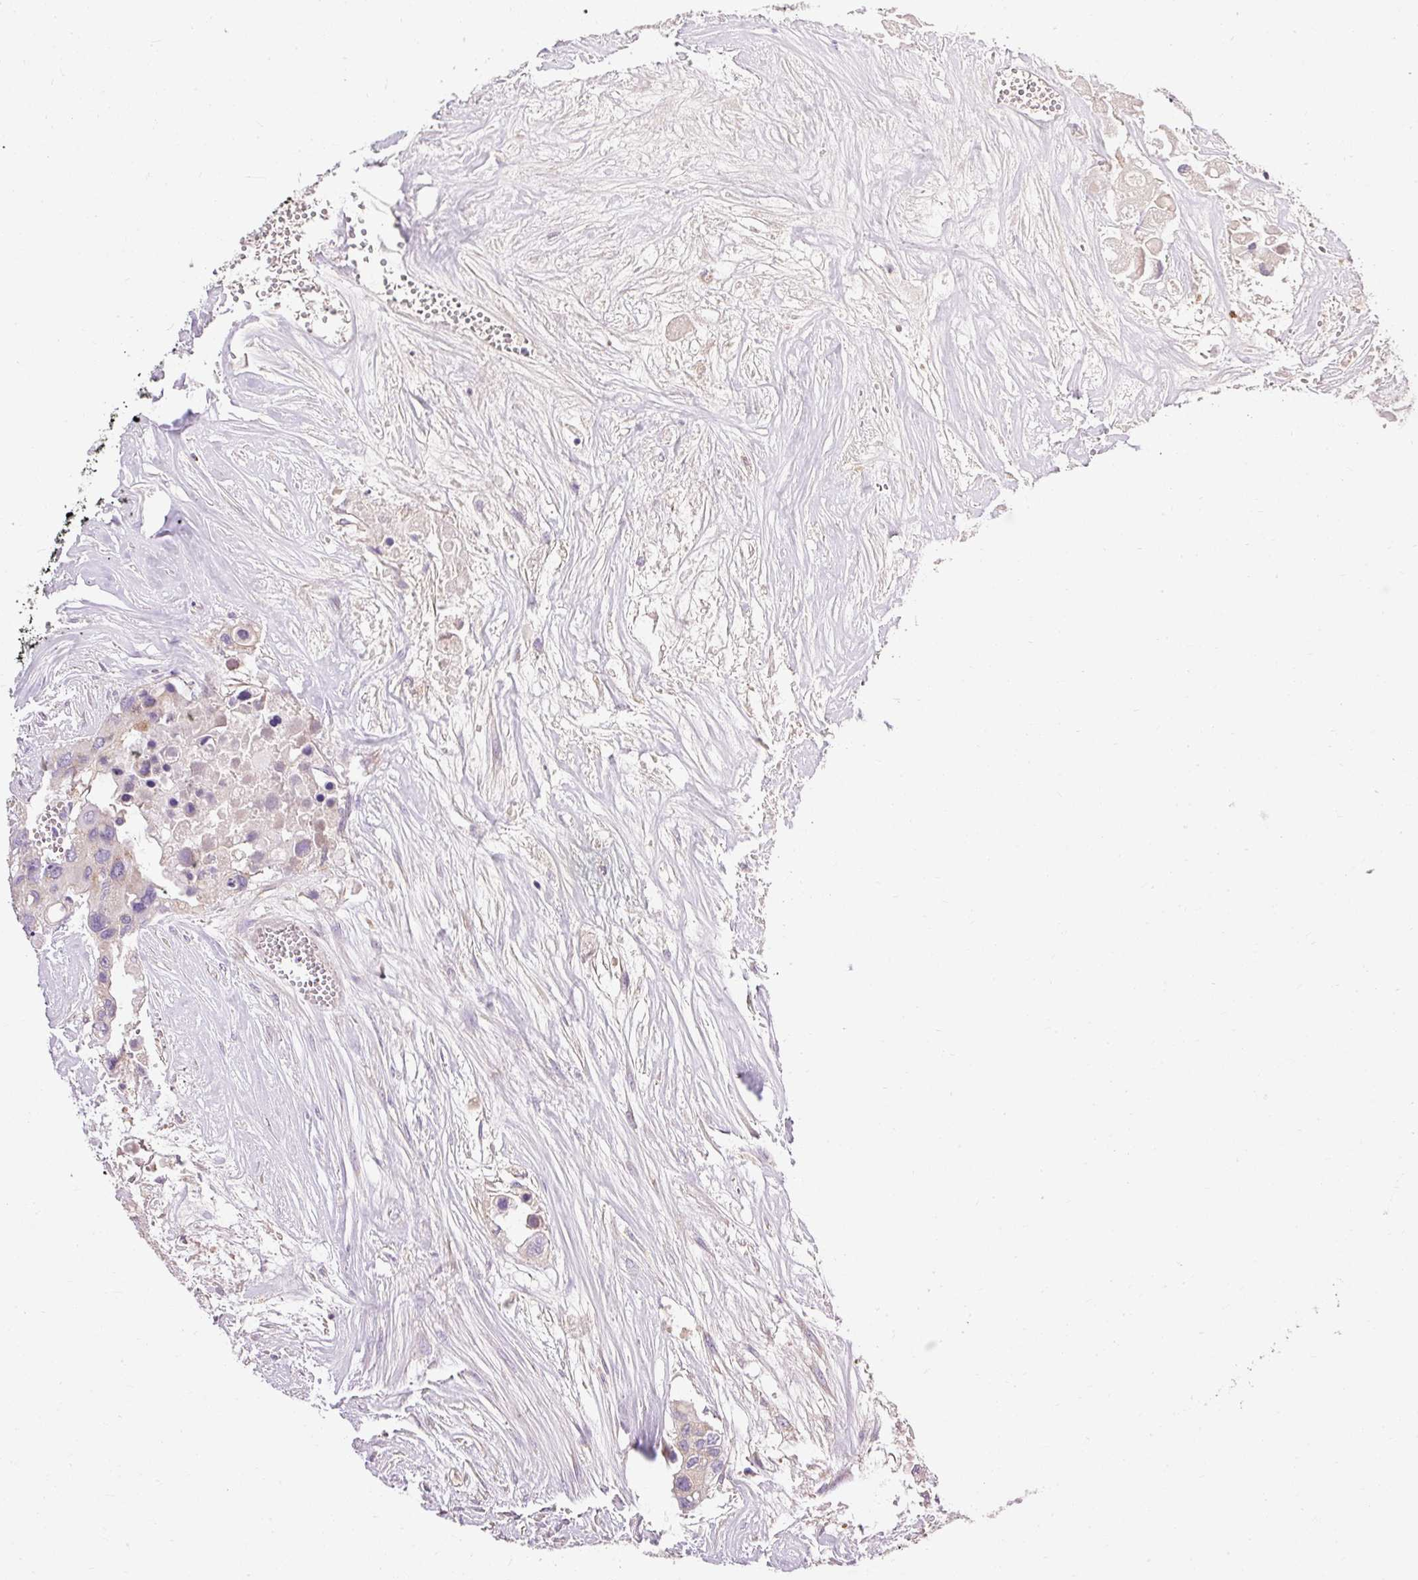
{"staining": {"intensity": "negative", "quantity": "none", "location": "none"}, "tissue": "colorectal cancer", "cell_type": "Tumor cells", "image_type": "cancer", "snomed": [{"axis": "morphology", "description": "Adenocarcinoma, NOS"}, {"axis": "topography", "description": "Colon"}], "caption": "Immunohistochemistry (IHC) micrograph of neoplastic tissue: human colorectal cancer stained with DAB (3,3'-diaminobenzidine) reveals no significant protein expression in tumor cells.", "gene": "IMMT", "patient": {"sex": "male", "age": 77}}